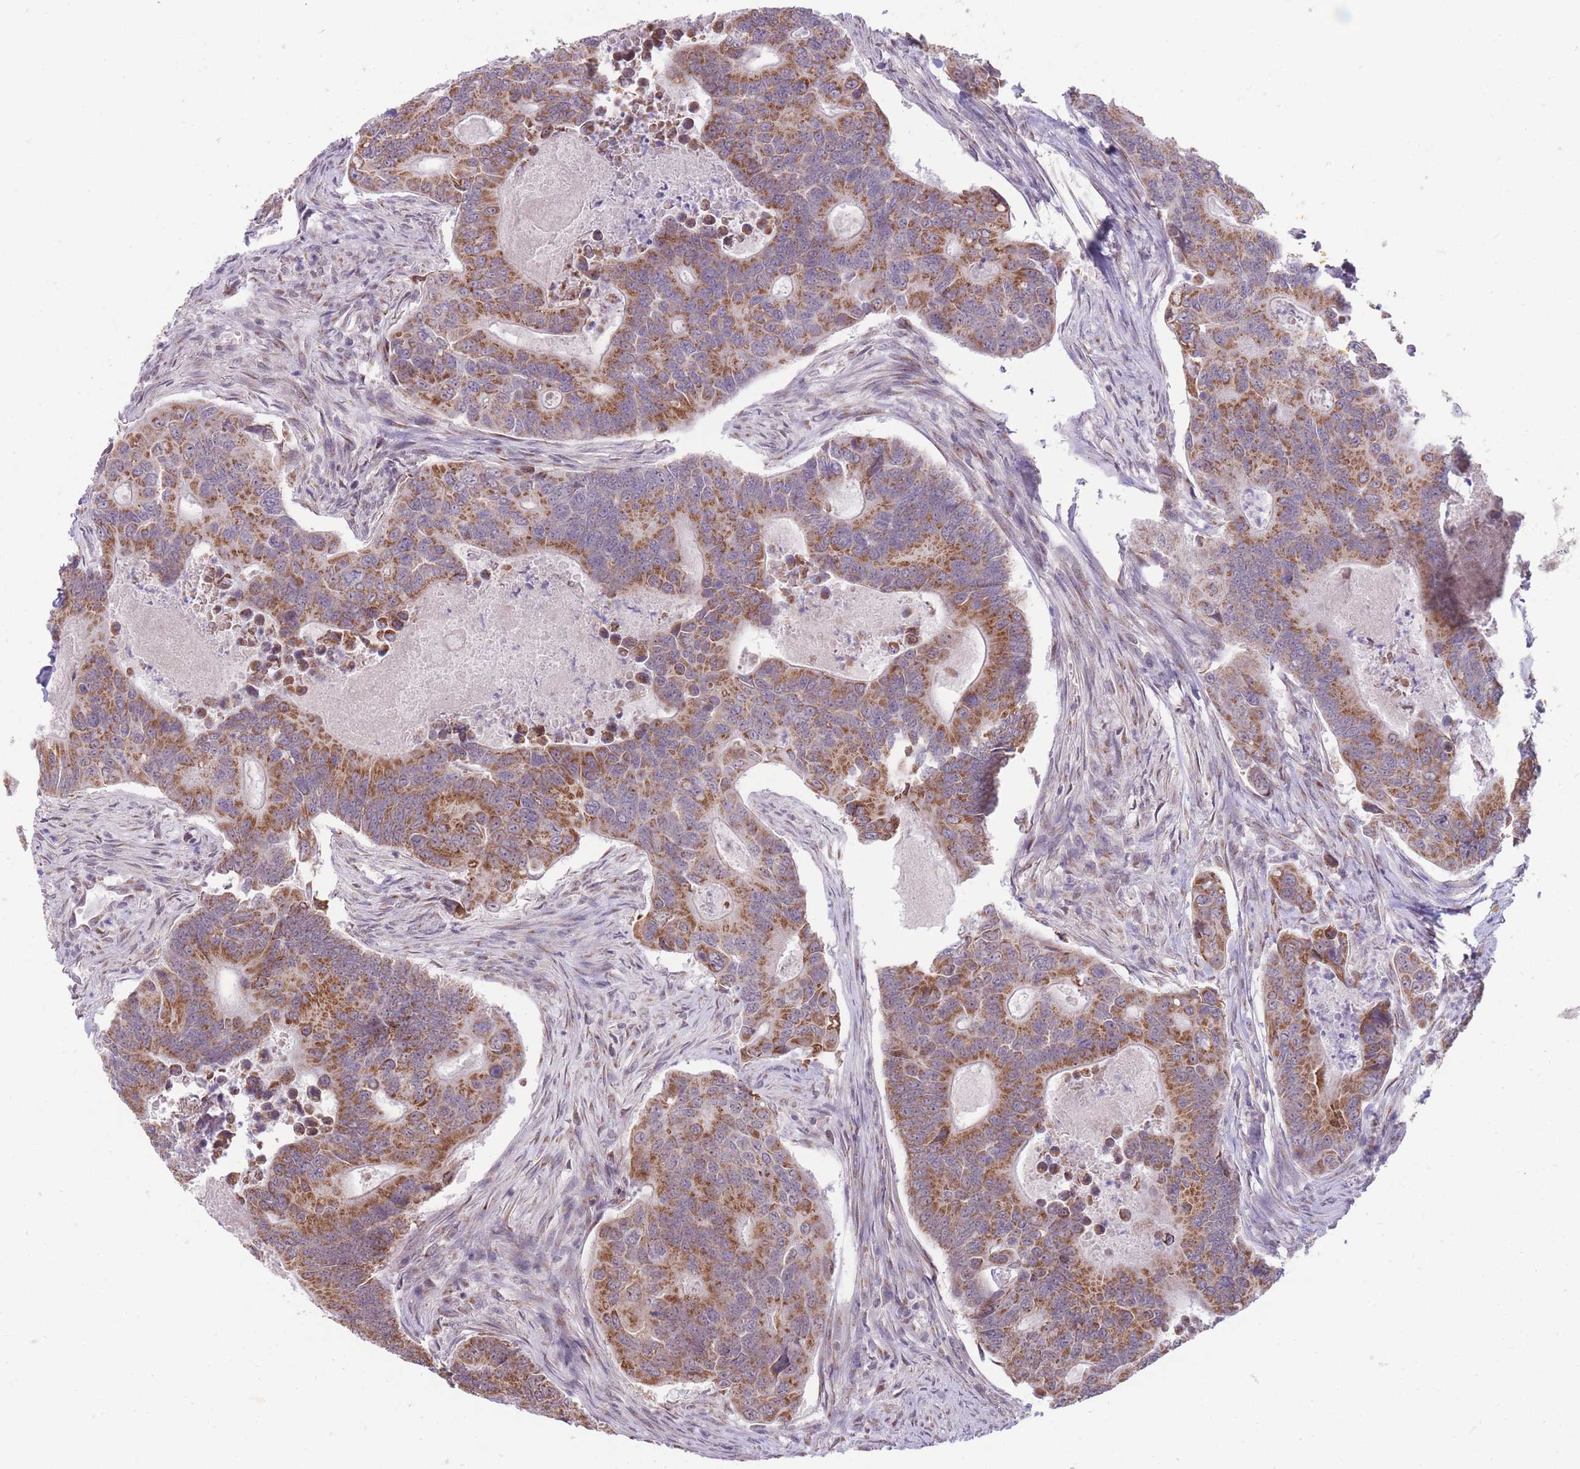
{"staining": {"intensity": "moderate", "quantity": ">75%", "location": "cytoplasmic/membranous"}, "tissue": "colorectal cancer", "cell_type": "Tumor cells", "image_type": "cancer", "snomed": [{"axis": "morphology", "description": "Adenocarcinoma, NOS"}, {"axis": "topography", "description": "Colon"}], "caption": "Immunohistochemical staining of human colorectal adenocarcinoma demonstrates moderate cytoplasmic/membranous protein positivity in approximately >75% of tumor cells.", "gene": "NELL1", "patient": {"sex": "female", "age": 67}}